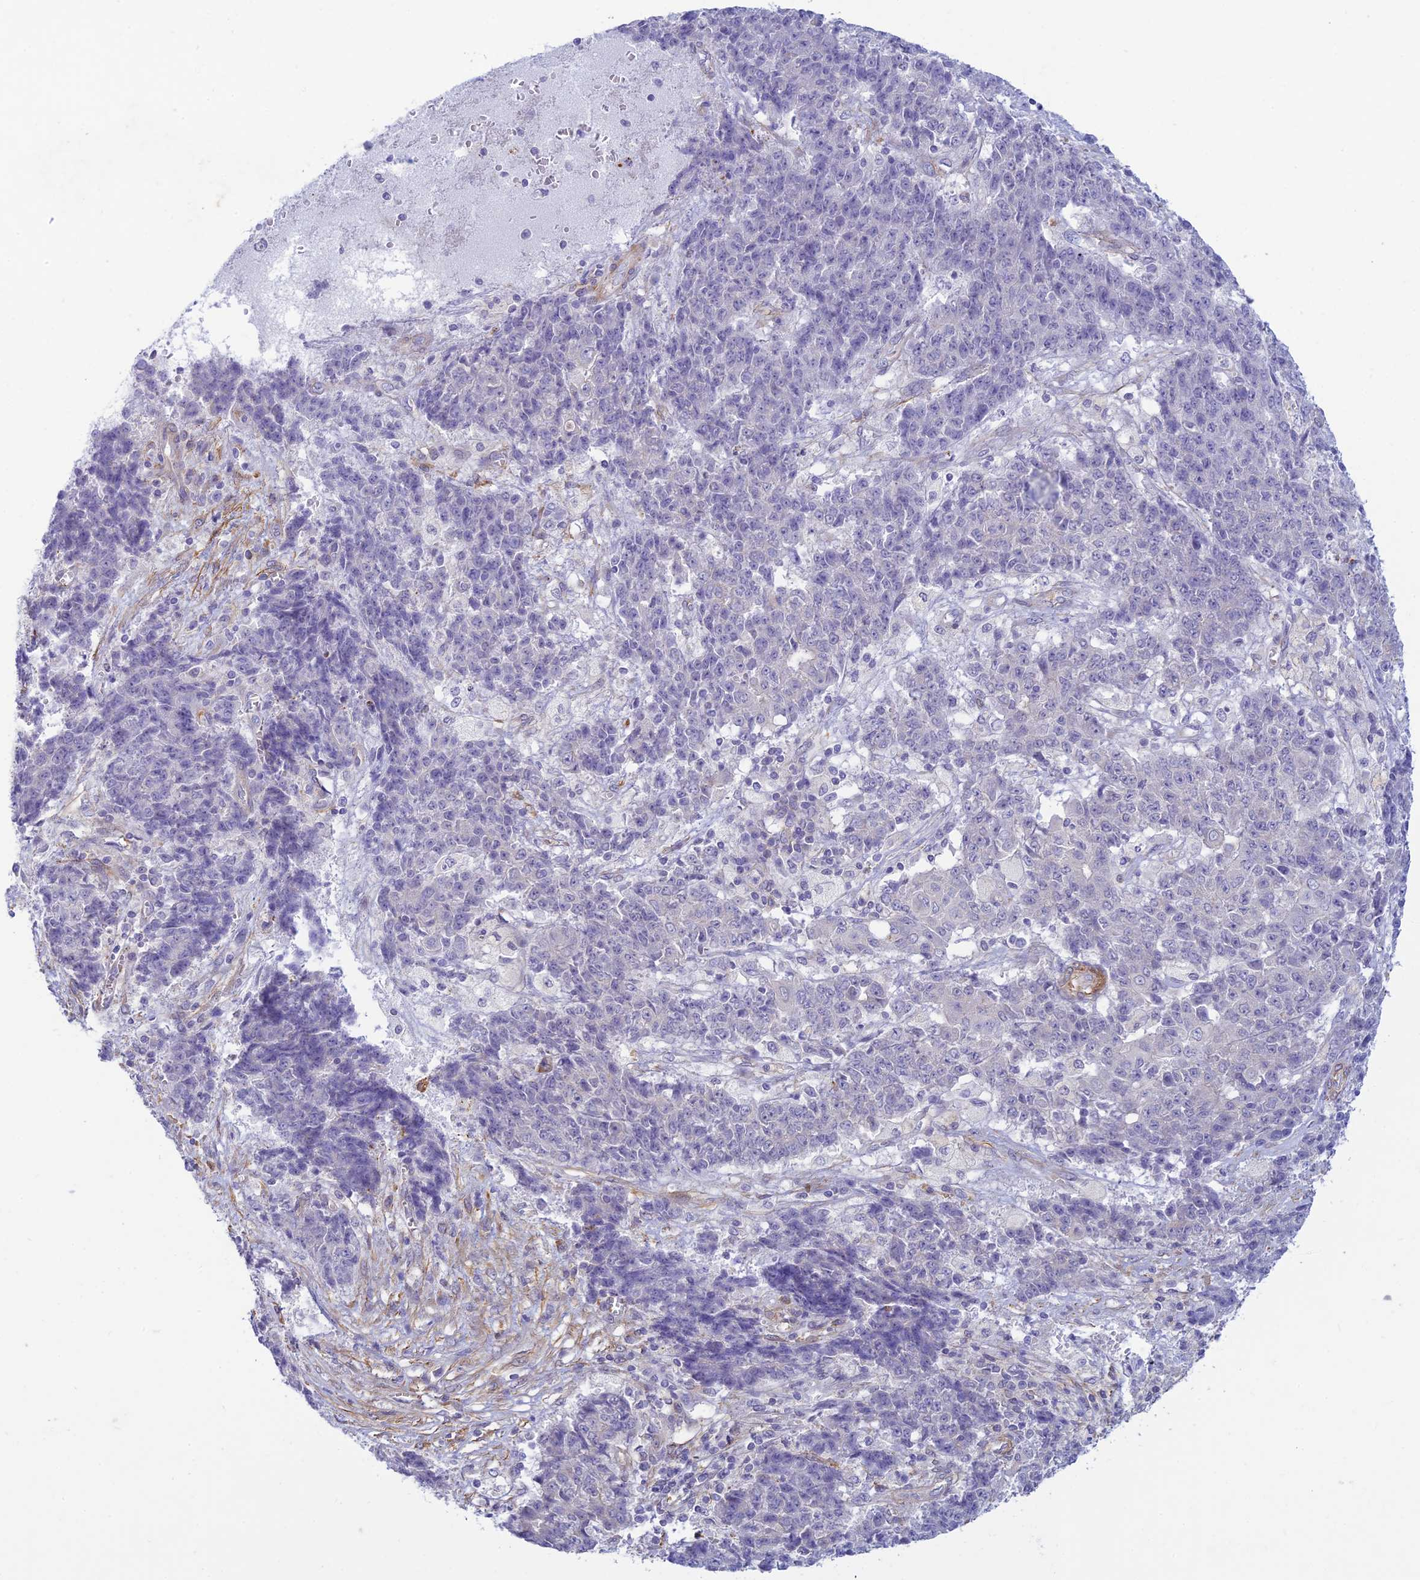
{"staining": {"intensity": "negative", "quantity": "none", "location": "none"}, "tissue": "ovarian cancer", "cell_type": "Tumor cells", "image_type": "cancer", "snomed": [{"axis": "morphology", "description": "Carcinoma, endometroid"}, {"axis": "topography", "description": "Ovary"}], "caption": "IHC image of neoplastic tissue: ovarian endometroid carcinoma stained with DAB shows no significant protein positivity in tumor cells.", "gene": "FBXW4", "patient": {"sex": "female", "age": 42}}